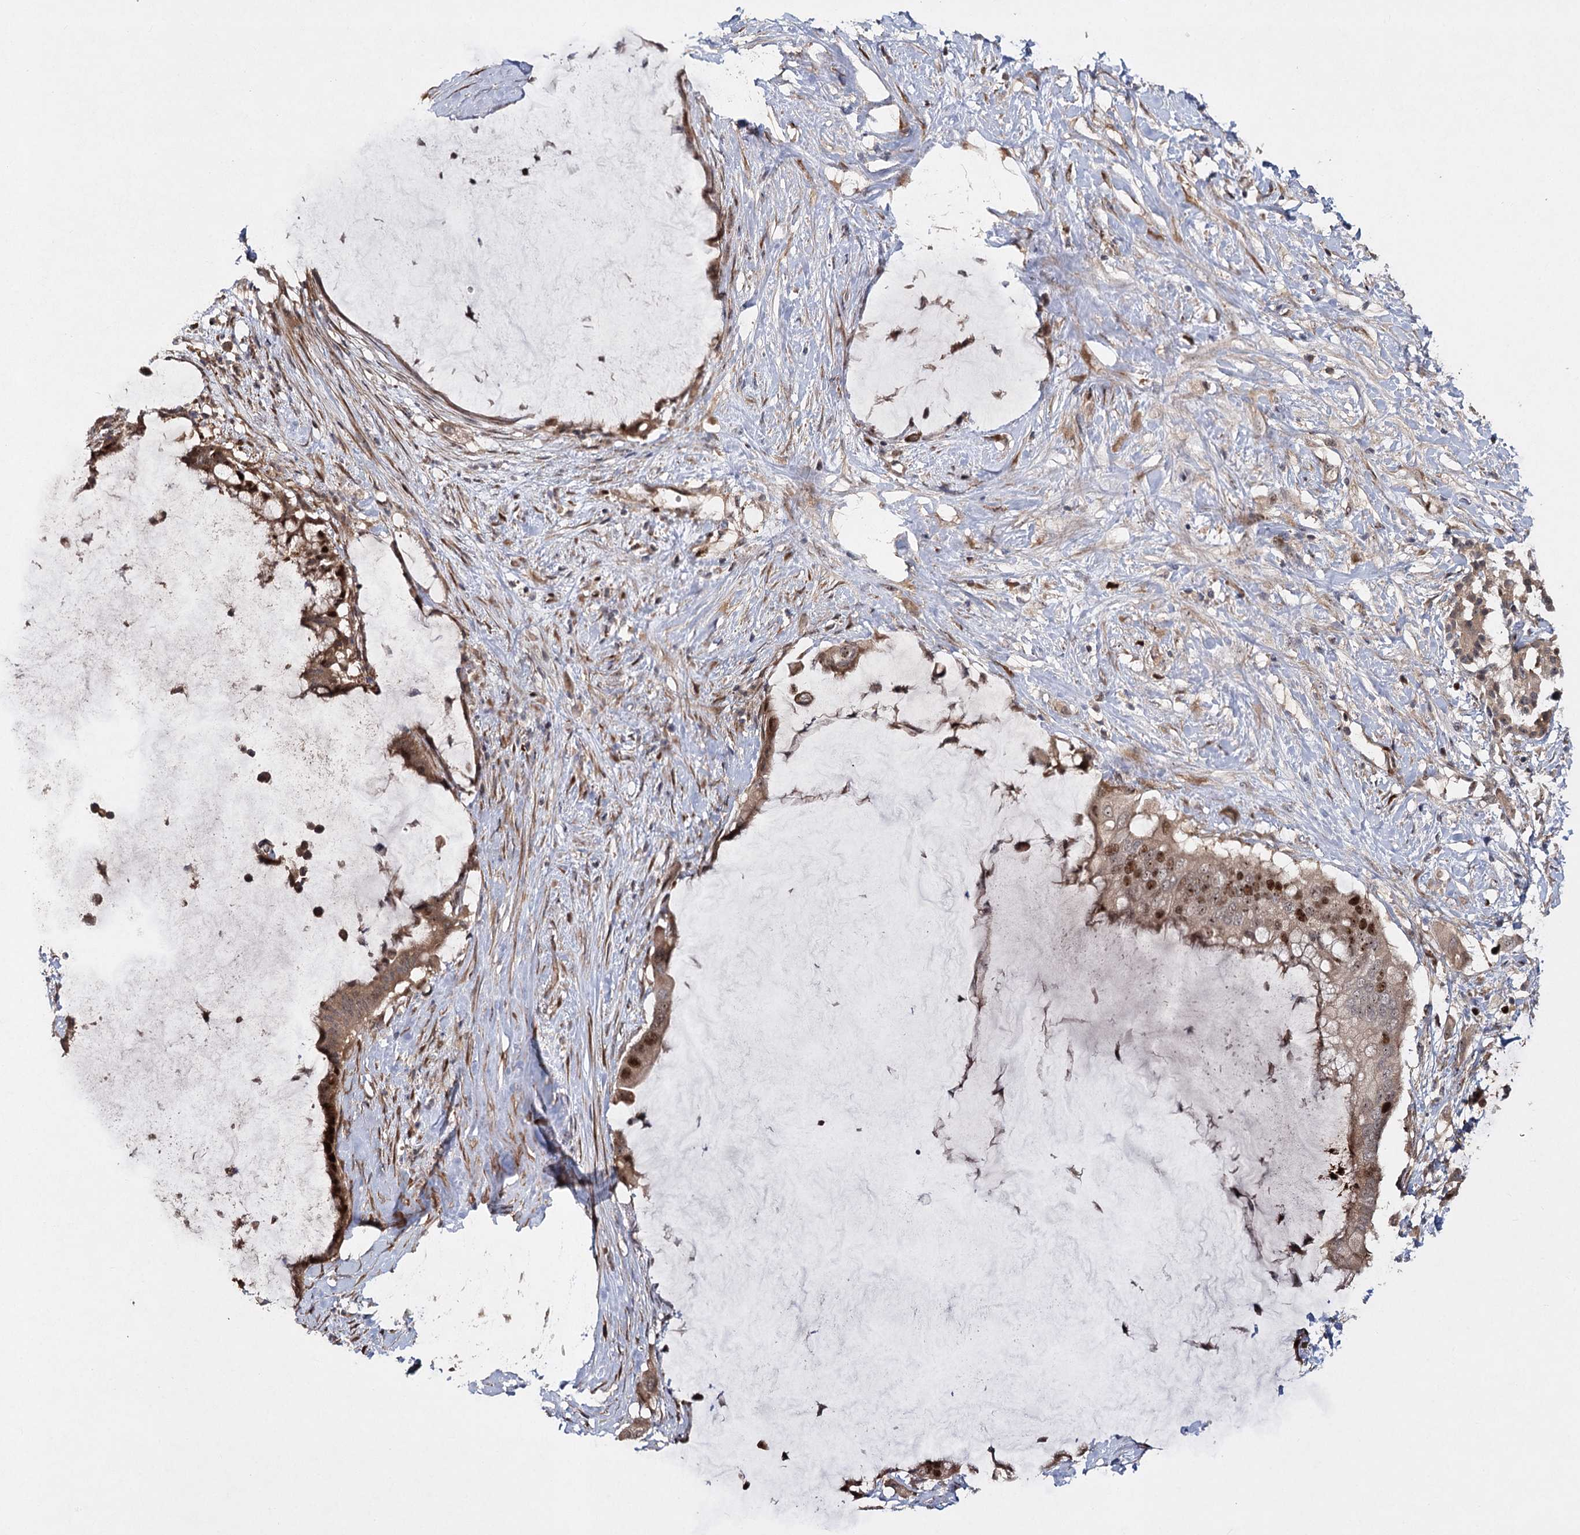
{"staining": {"intensity": "strong", "quantity": "25%-75%", "location": "cytoplasmic/membranous,nuclear"}, "tissue": "pancreatic cancer", "cell_type": "Tumor cells", "image_type": "cancer", "snomed": [{"axis": "morphology", "description": "Adenocarcinoma, NOS"}, {"axis": "topography", "description": "Pancreas"}], "caption": "This micrograph shows pancreatic adenocarcinoma stained with immunohistochemistry to label a protein in brown. The cytoplasmic/membranous and nuclear of tumor cells show strong positivity for the protein. Nuclei are counter-stained blue.", "gene": "PIK3C2A", "patient": {"sex": "male", "age": 41}}